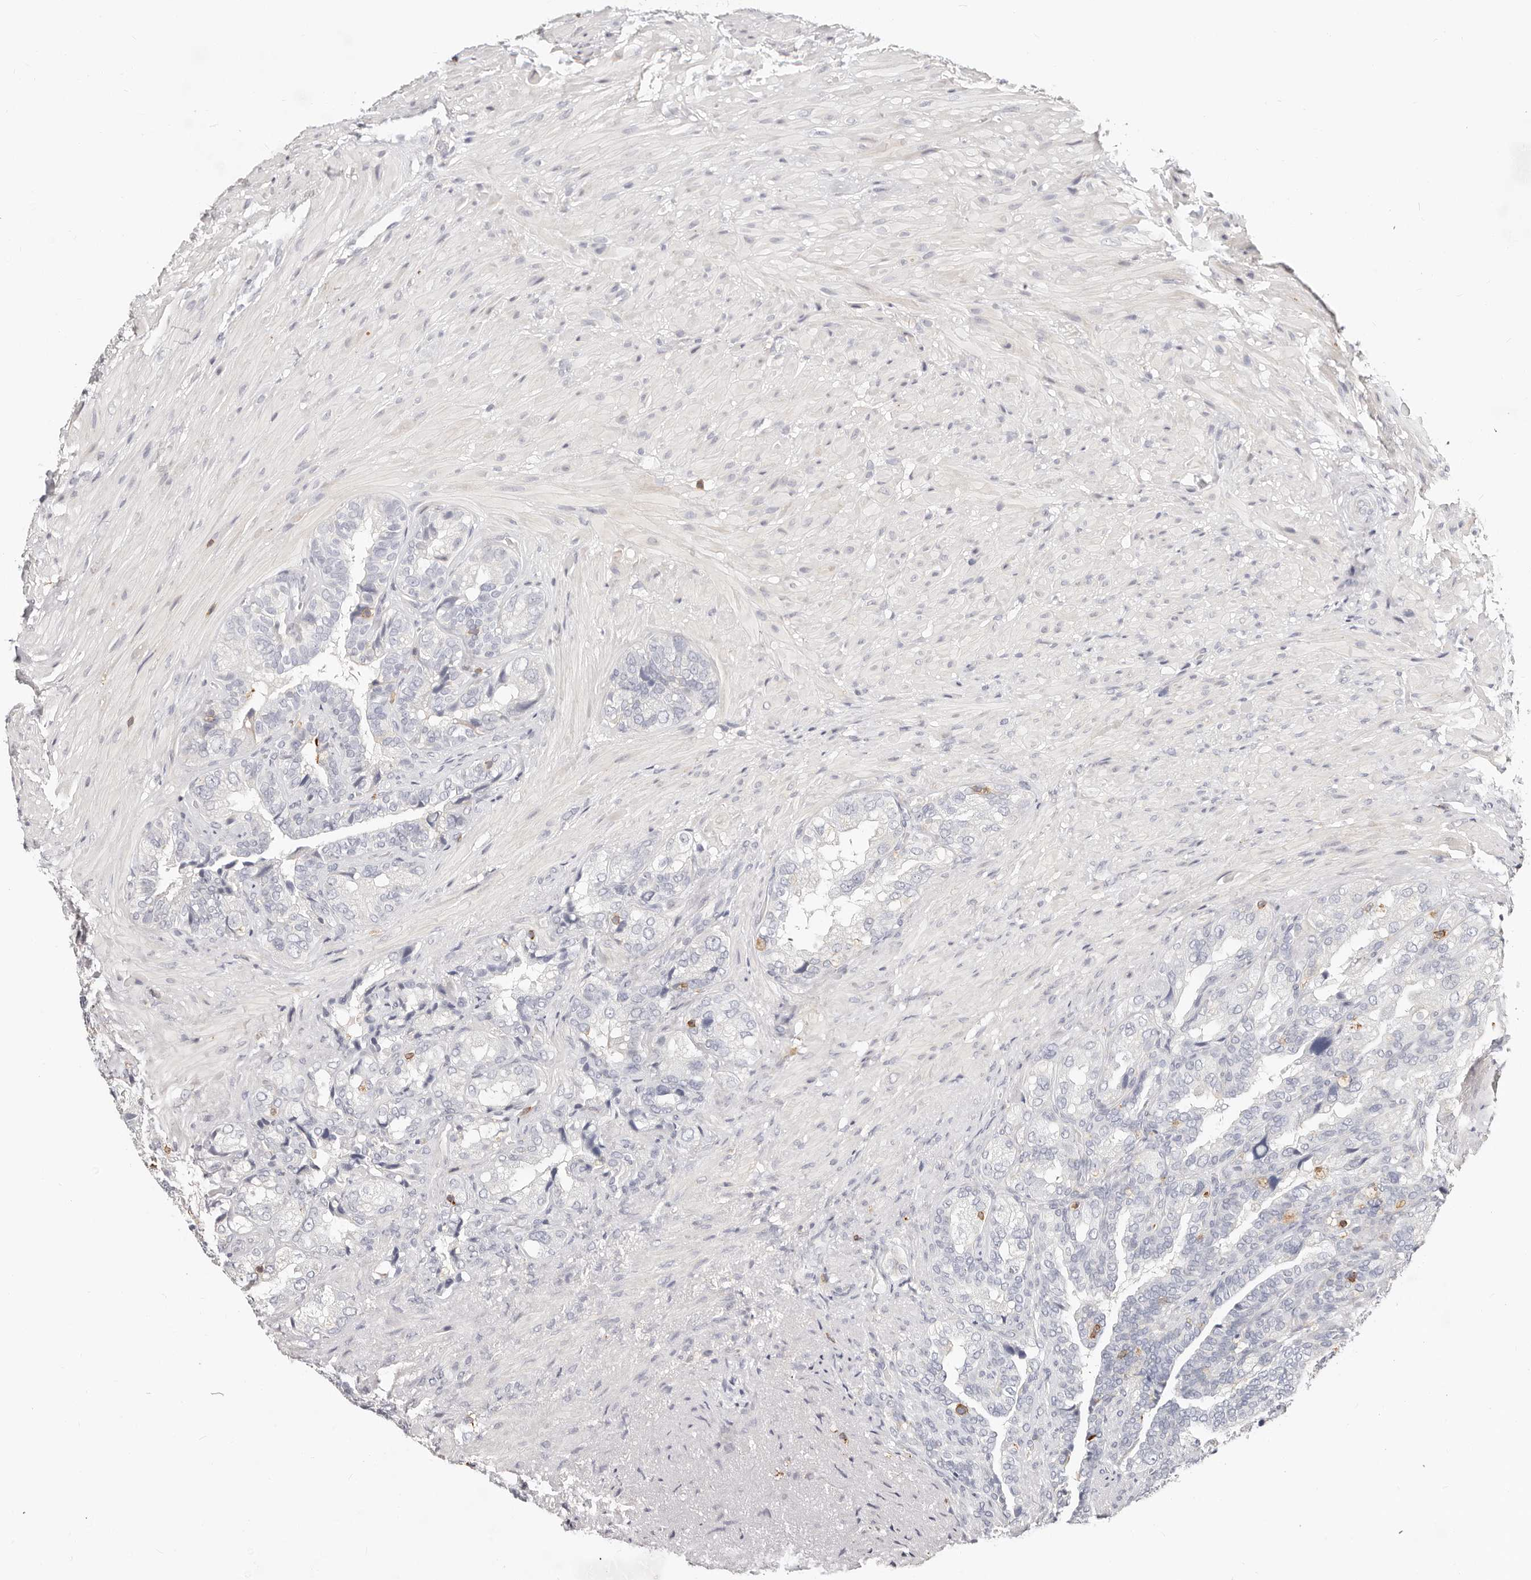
{"staining": {"intensity": "negative", "quantity": "none", "location": "none"}, "tissue": "seminal vesicle", "cell_type": "Glandular cells", "image_type": "normal", "snomed": [{"axis": "morphology", "description": "Normal tissue, NOS"}, {"axis": "topography", "description": "Seminal veicle"}, {"axis": "topography", "description": "Peripheral nerve tissue"}], "caption": "DAB (3,3'-diaminobenzidine) immunohistochemical staining of normal human seminal vesicle shows no significant positivity in glandular cells.", "gene": "TMEM63B", "patient": {"sex": "male", "age": 63}}